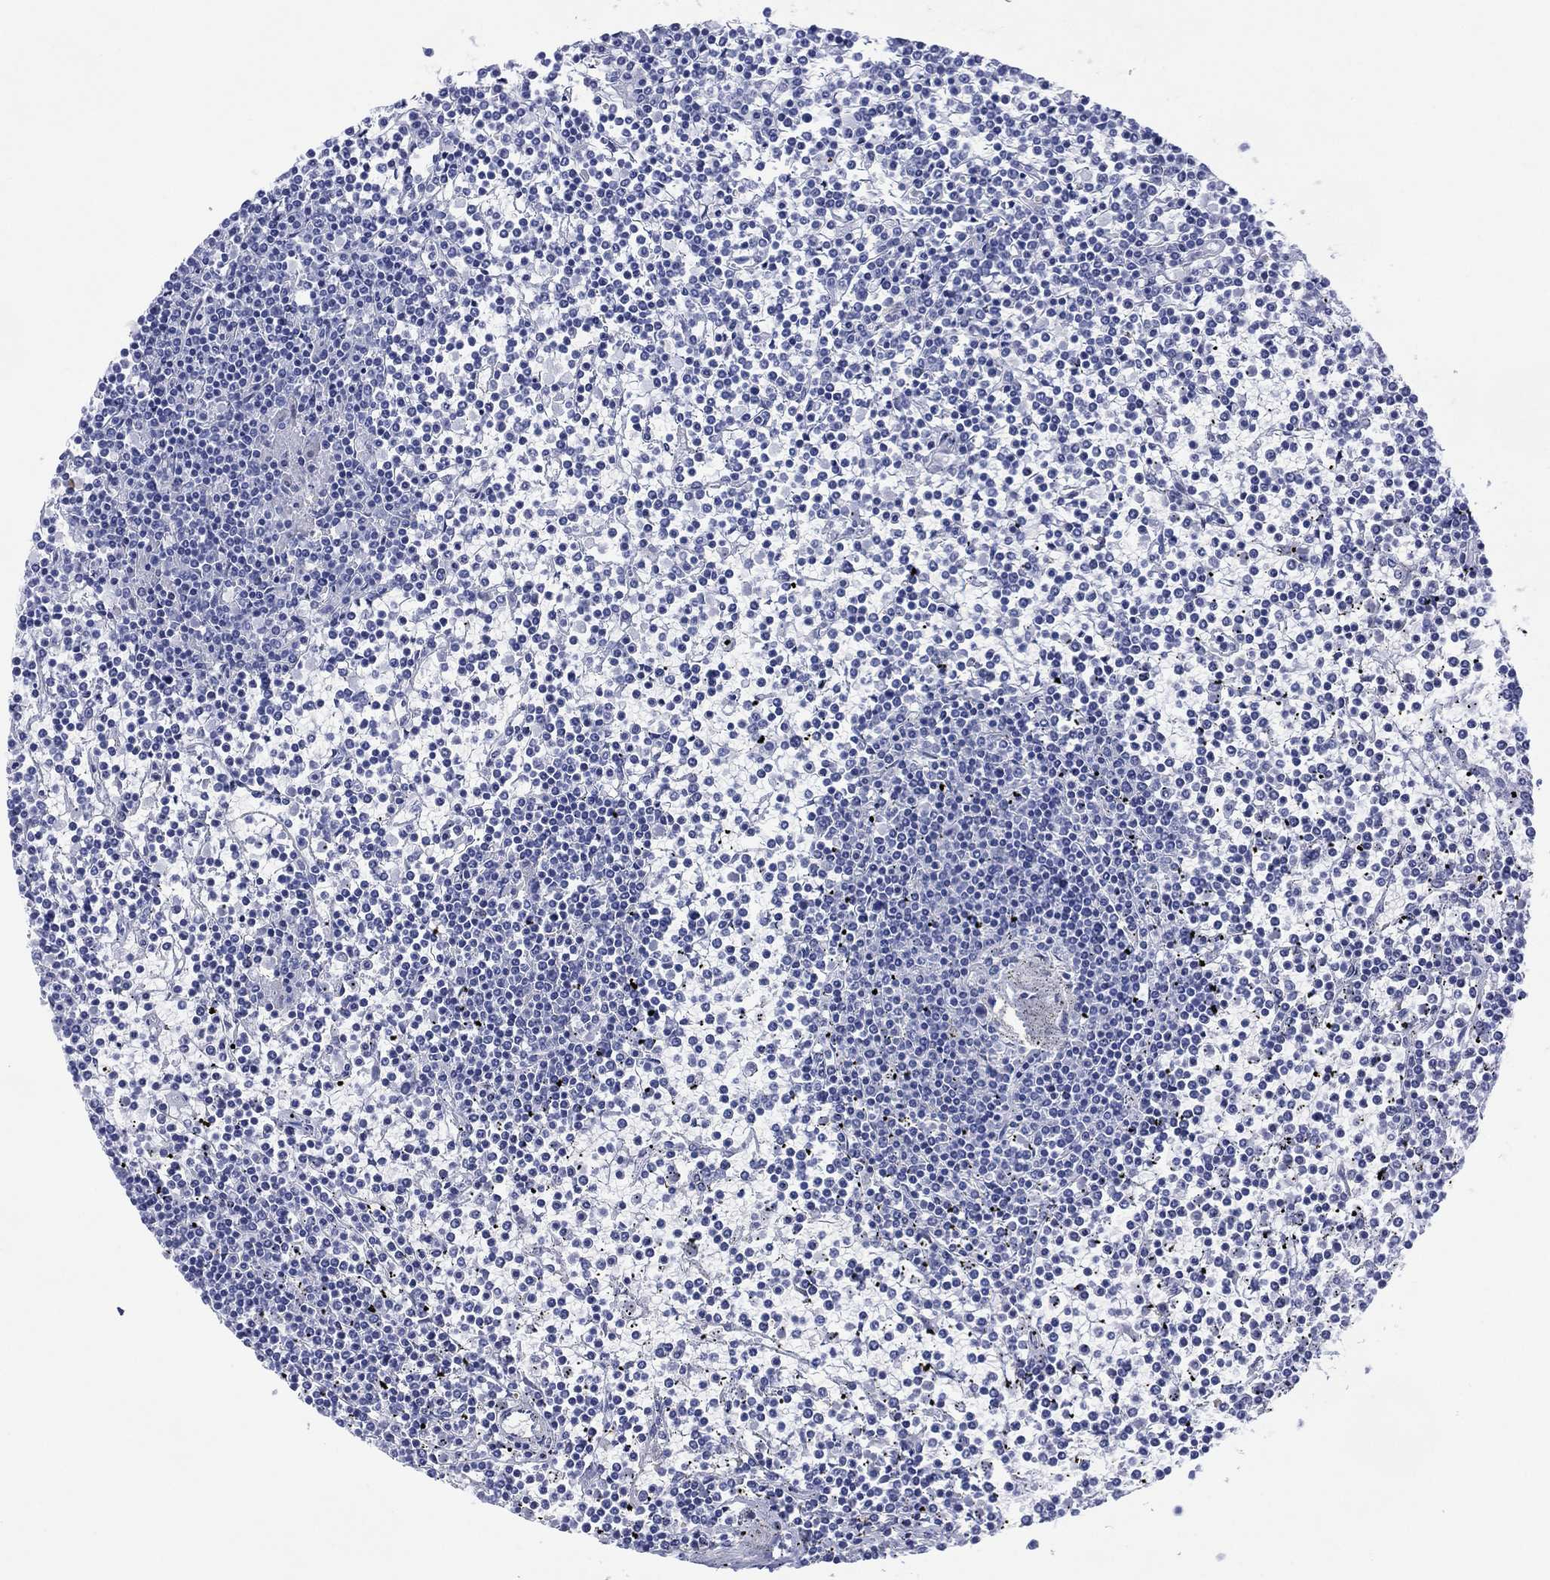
{"staining": {"intensity": "negative", "quantity": "none", "location": "none"}, "tissue": "lymphoma", "cell_type": "Tumor cells", "image_type": "cancer", "snomed": [{"axis": "morphology", "description": "Malignant lymphoma, non-Hodgkin's type, Low grade"}, {"axis": "topography", "description": "Spleen"}], "caption": "DAB (3,3'-diaminobenzidine) immunohistochemical staining of human lymphoma demonstrates no significant positivity in tumor cells. (Stains: DAB (3,3'-diaminobenzidine) immunohistochemistry with hematoxylin counter stain, Microscopy: brightfield microscopy at high magnification).", "gene": "DSG1", "patient": {"sex": "female", "age": 19}}